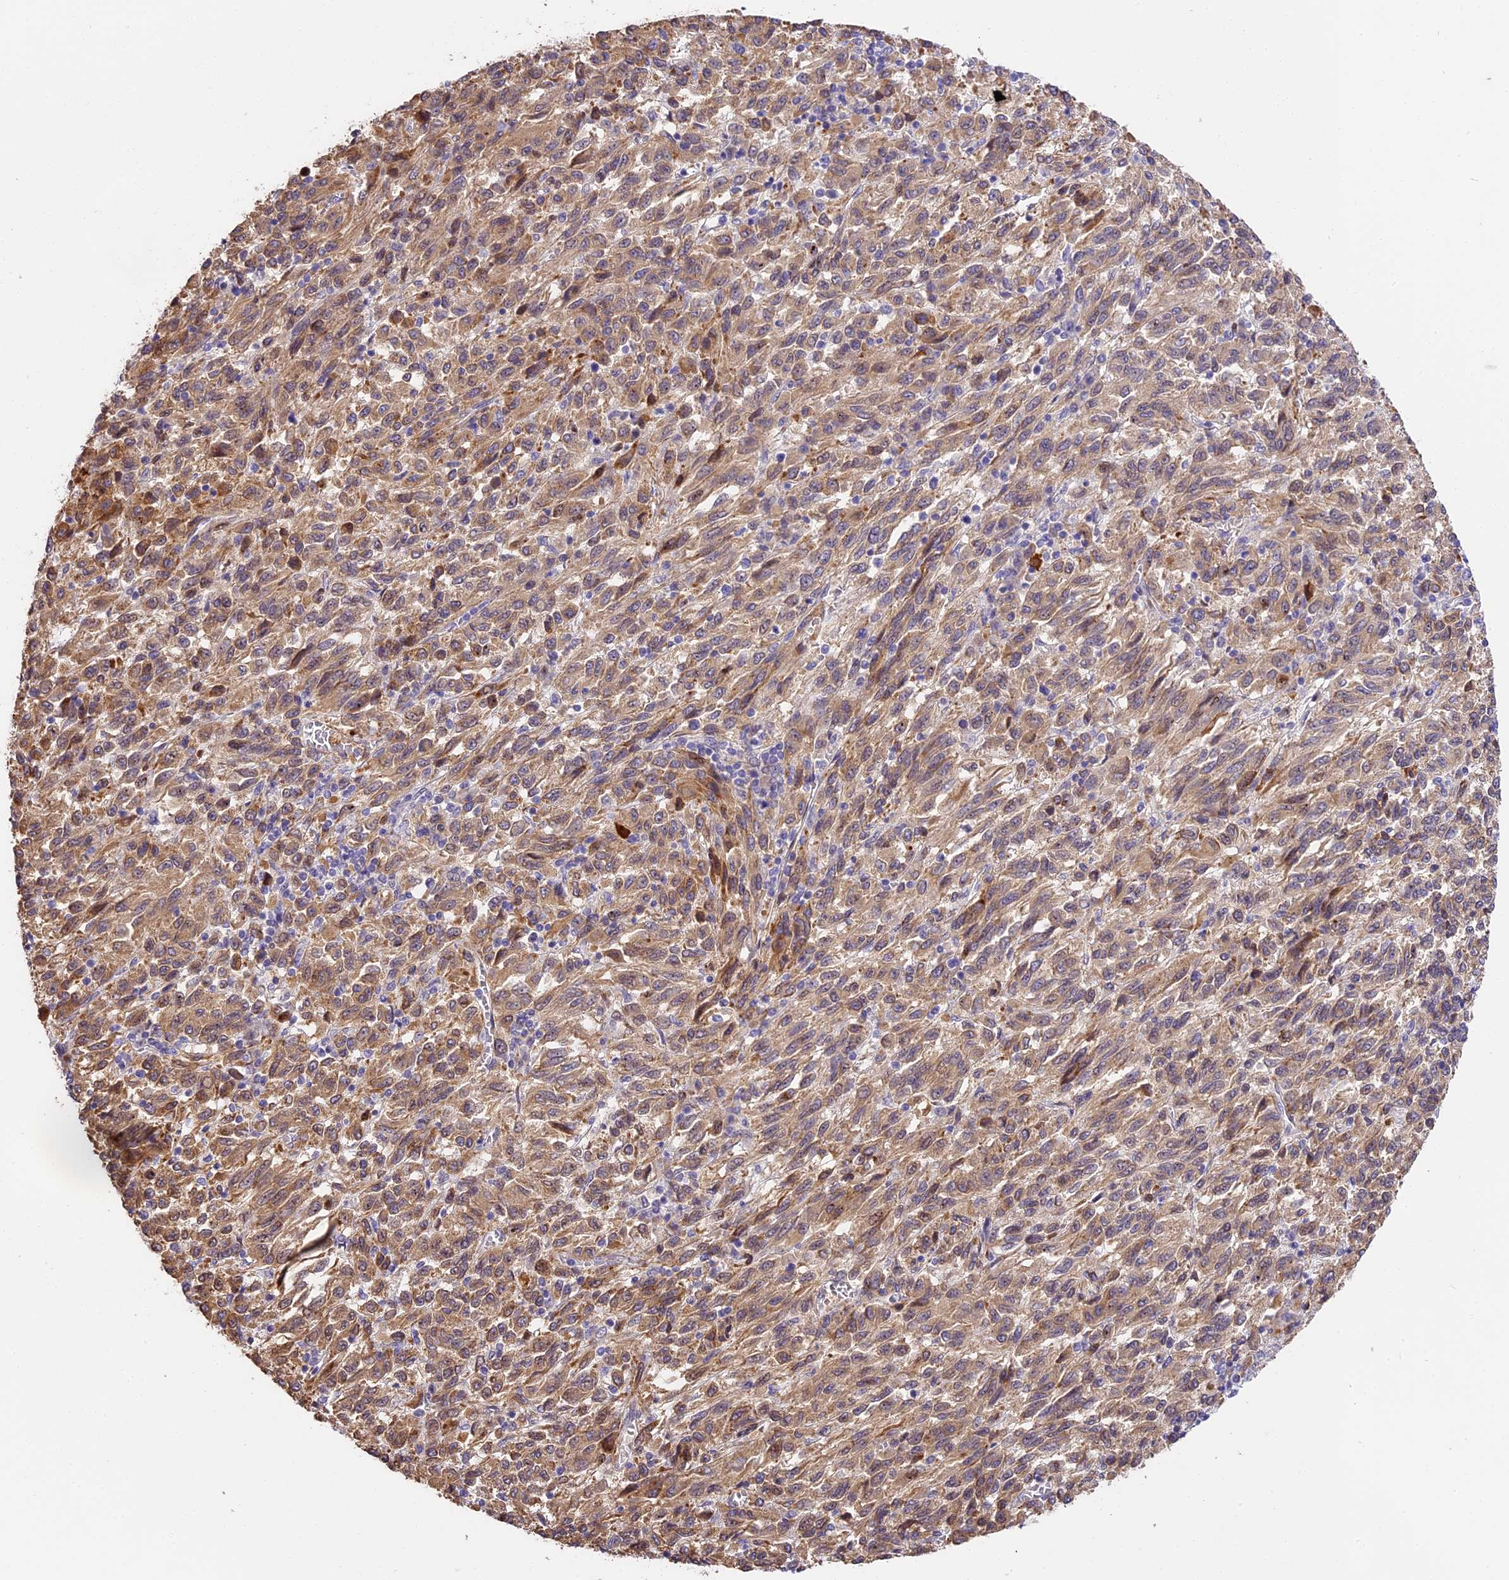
{"staining": {"intensity": "moderate", "quantity": ">75%", "location": "cytoplasmic/membranous"}, "tissue": "melanoma", "cell_type": "Tumor cells", "image_type": "cancer", "snomed": [{"axis": "morphology", "description": "Malignant melanoma, Metastatic site"}, {"axis": "topography", "description": "Lung"}], "caption": "Immunohistochemistry (IHC) micrograph of melanoma stained for a protein (brown), which reveals medium levels of moderate cytoplasmic/membranous positivity in about >75% of tumor cells.", "gene": "BSCL2", "patient": {"sex": "male", "age": 64}}